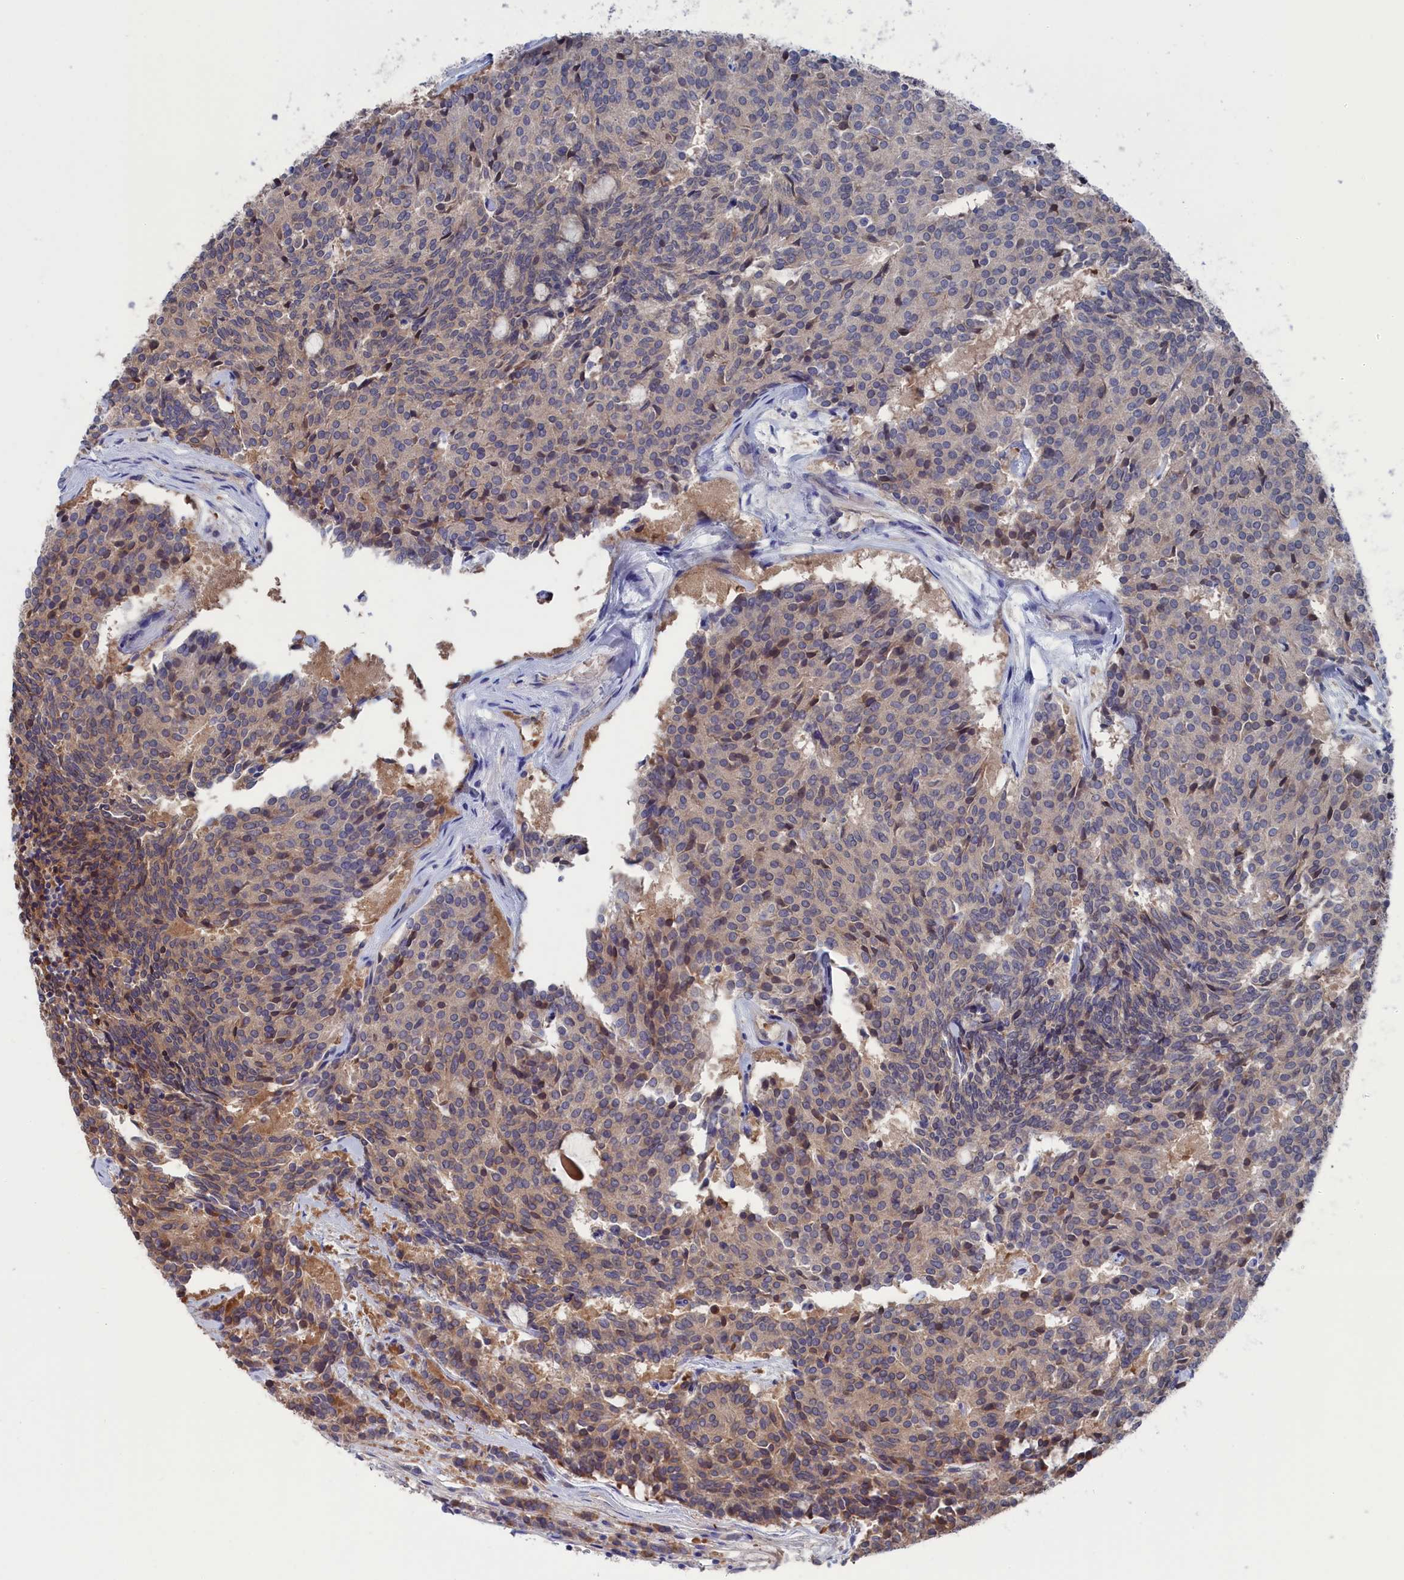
{"staining": {"intensity": "weak", "quantity": "25%-75%", "location": "cytoplasmic/membranous"}, "tissue": "carcinoid", "cell_type": "Tumor cells", "image_type": "cancer", "snomed": [{"axis": "morphology", "description": "Carcinoid, malignant, NOS"}, {"axis": "topography", "description": "Pancreas"}], "caption": "Tumor cells exhibit low levels of weak cytoplasmic/membranous positivity in about 25%-75% of cells in carcinoid. The staining was performed using DAB (3,3'-diaminobenzidine) to visualize the protein expression in brown, while the nuclei were stained in blue with hematoxylin (Magnification: 20x).", "gene": "NUTF2", "patient": {"sex": "female", "age": 54}}